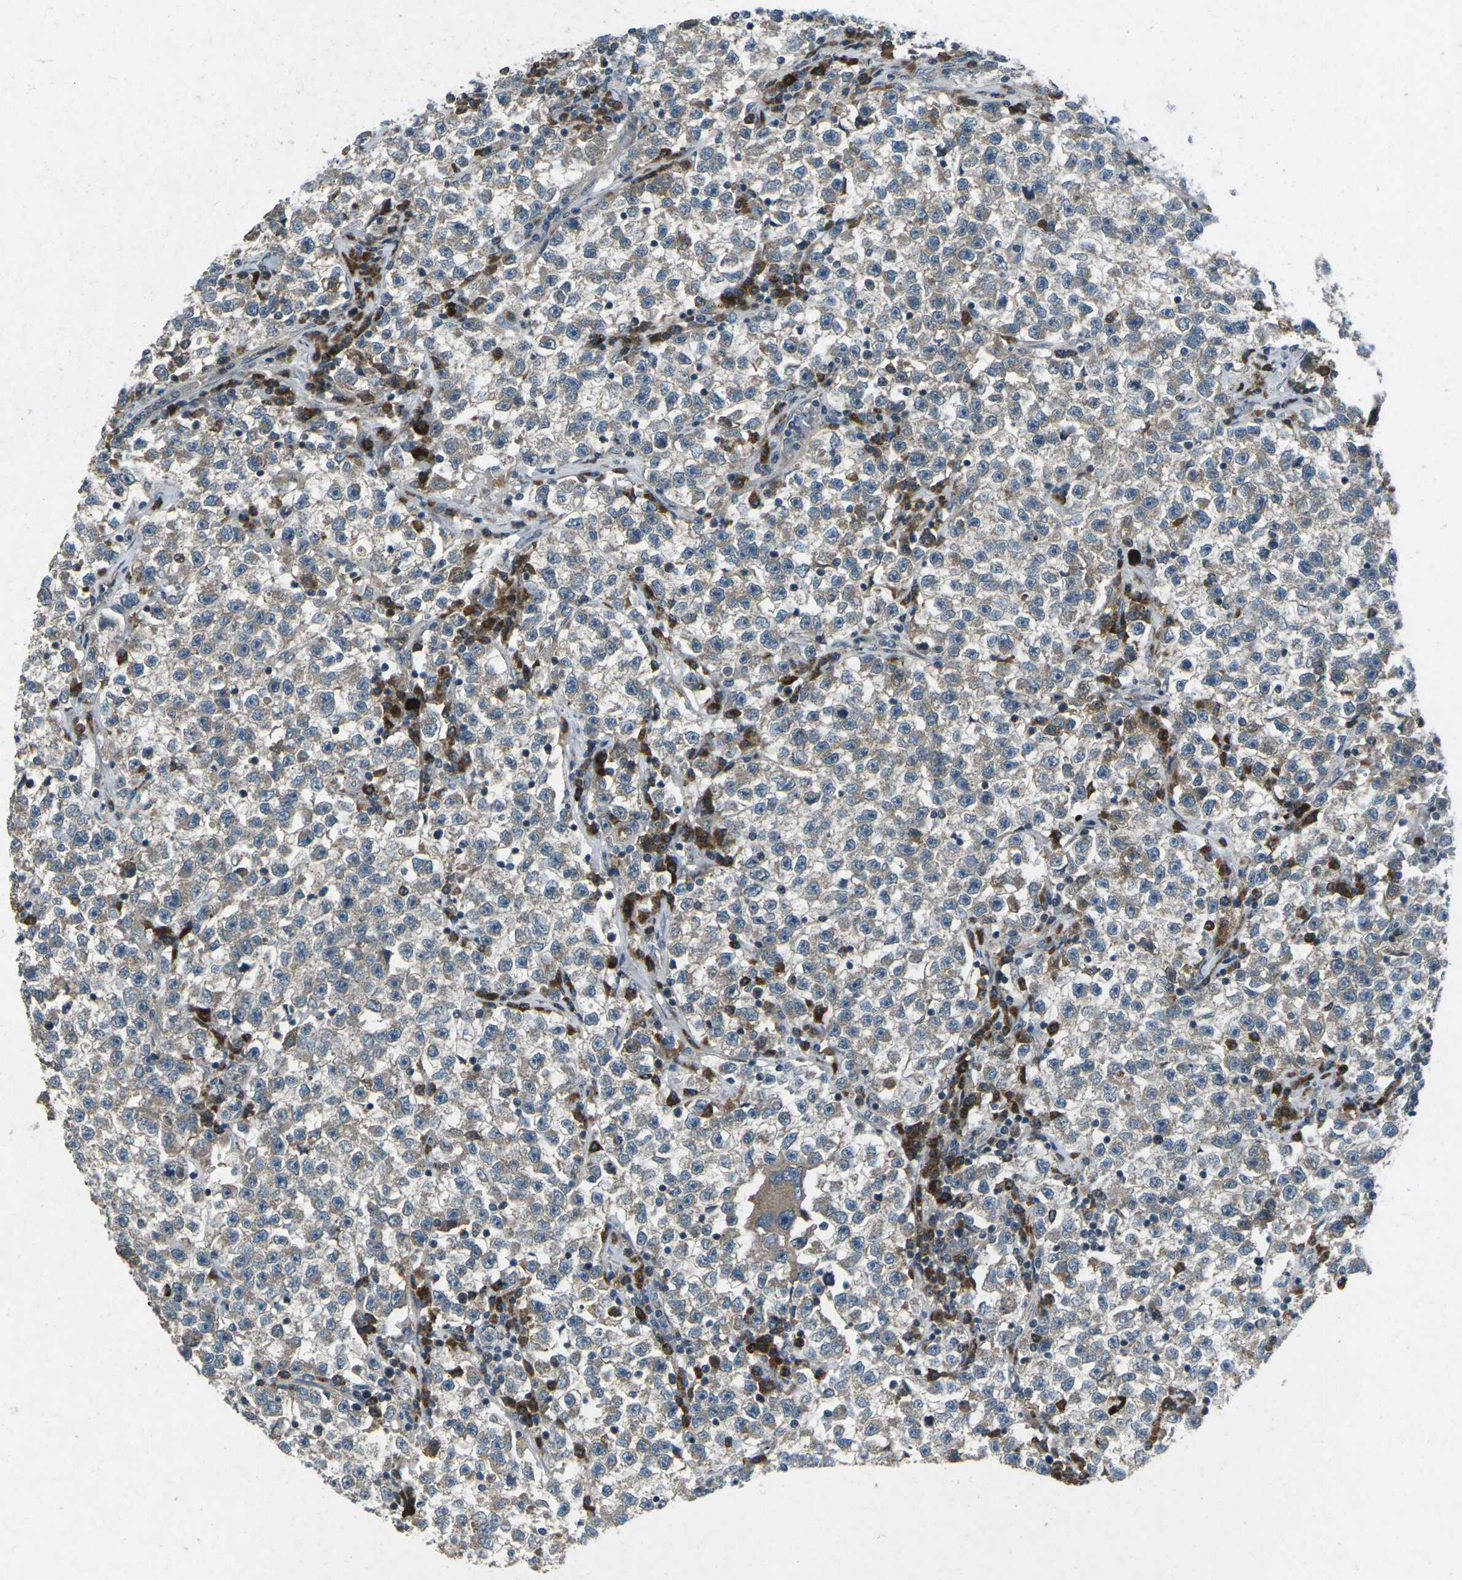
{"staining": {"intensity": "weak", "quantity": "25%-75%", "location": "cytoplasmic/membranous"}, "tissue": "testis cancer", "cell_type": "Tumor cells", "image_type": "cancer", "snomed": [{"axis": "morphology", "description": "Seminoma, NOS"}, {"axis": "topography", "description": "Testis"}], "caption": "Immunohistochemical staining of human seminoma (testis) shows low levels of weak cytoplasmic/membranous expression in approximately 25%-75% of tumor cells.", "gene": "CDK16", "patient": {"sex": "male", "age": 22}}